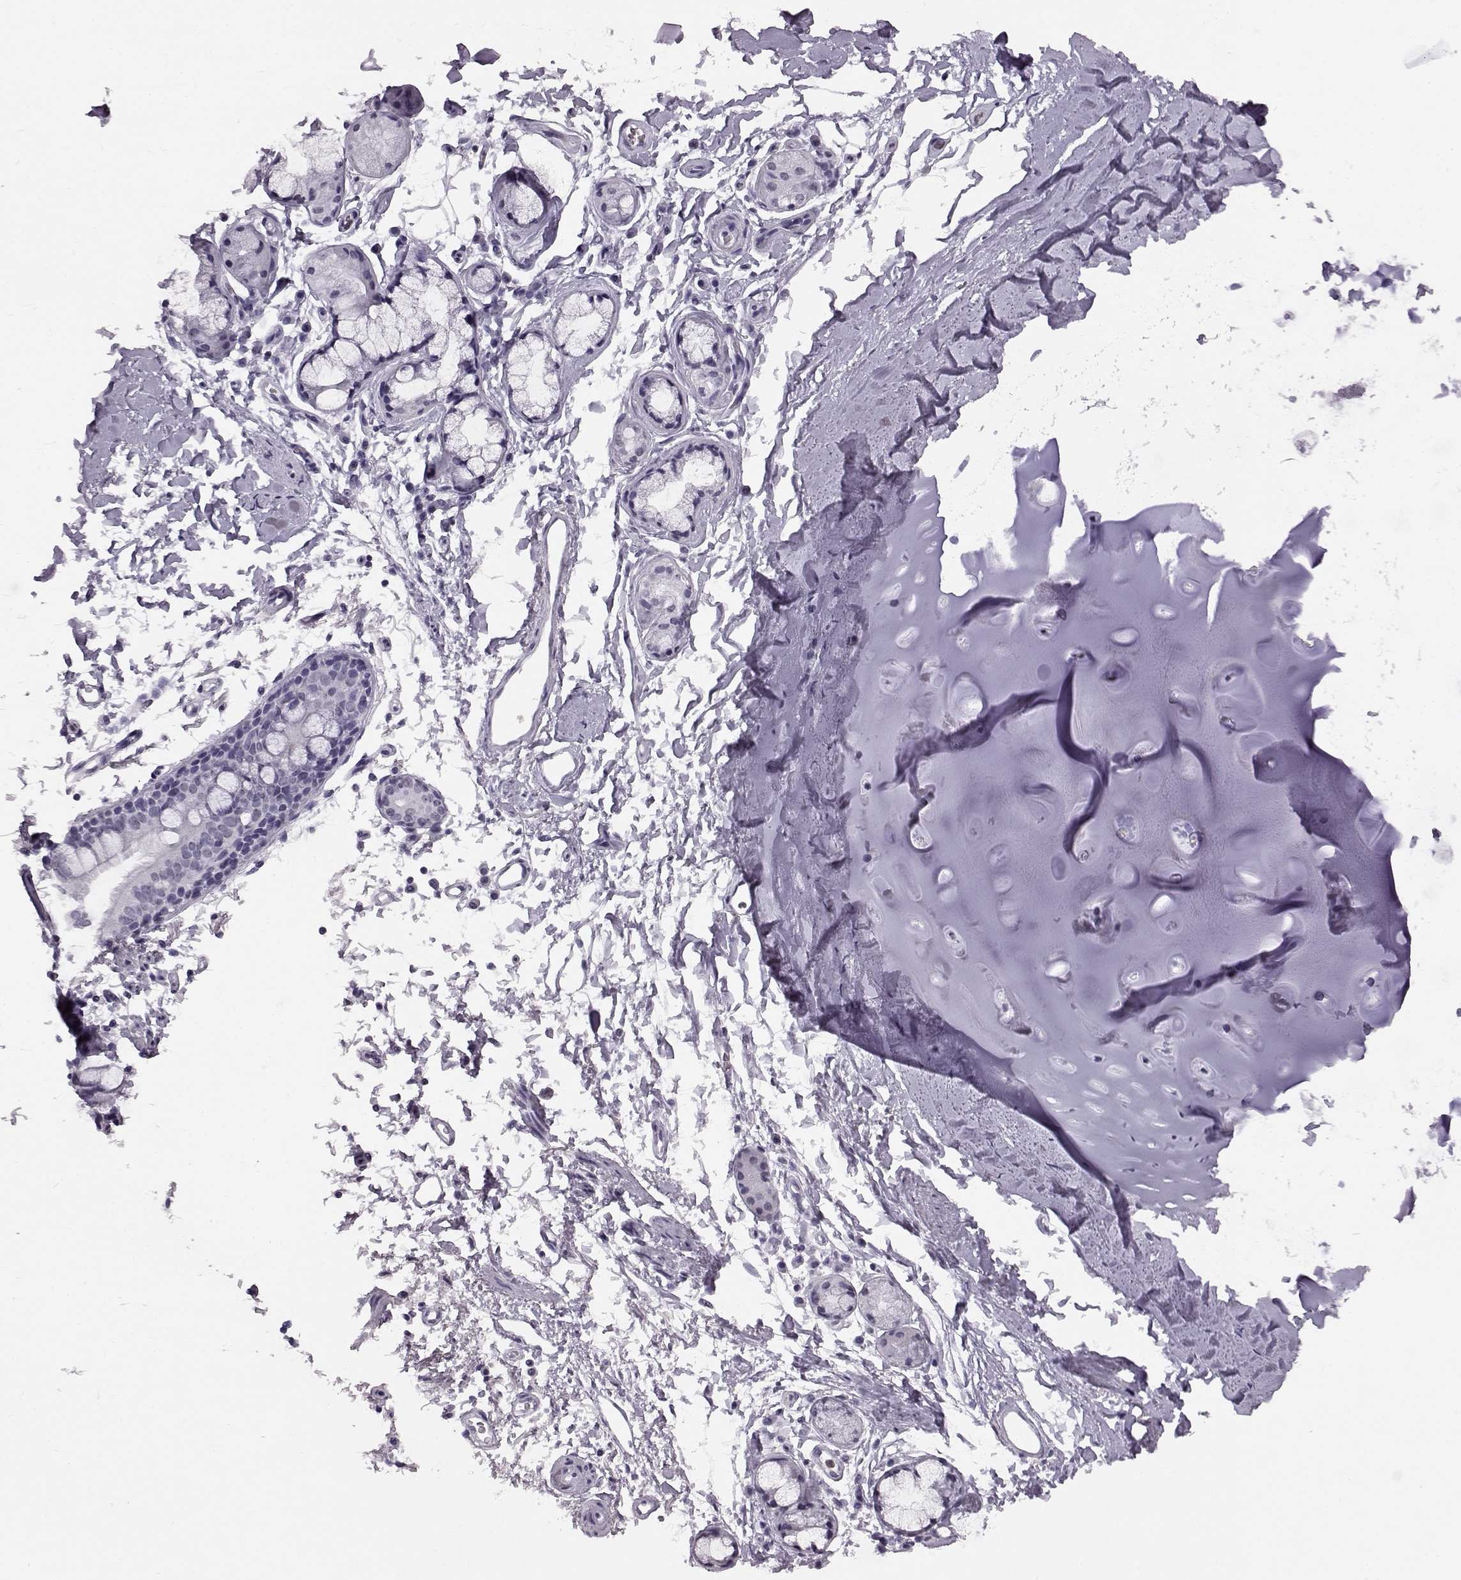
{"staining": {"intensity": "negative", "quantity": "none", "location": "none"}, "tissue": "adipose tissue", "cell_type": "Adipocytes", "image_type": "normal", "snomed": [{"axis": "morphology", "description": "Normal tissue, NOS"}, {"axis": "topography", "description": "Lymph node"}, {"axis": "topography", "description": "Bronchus"}], "caption": "Adipose tissue was stained to show a protein in brown. There is no significant staining in adipocytes. Brightfield microscopy of immunohistochemistry stained with DAB (3,3'-diaminobenzidine) (brown) and hematoxylin (blue), captured at high magnification.", "gene": "ADGRG2", "patient": {"sex": "female", "age": 70}}